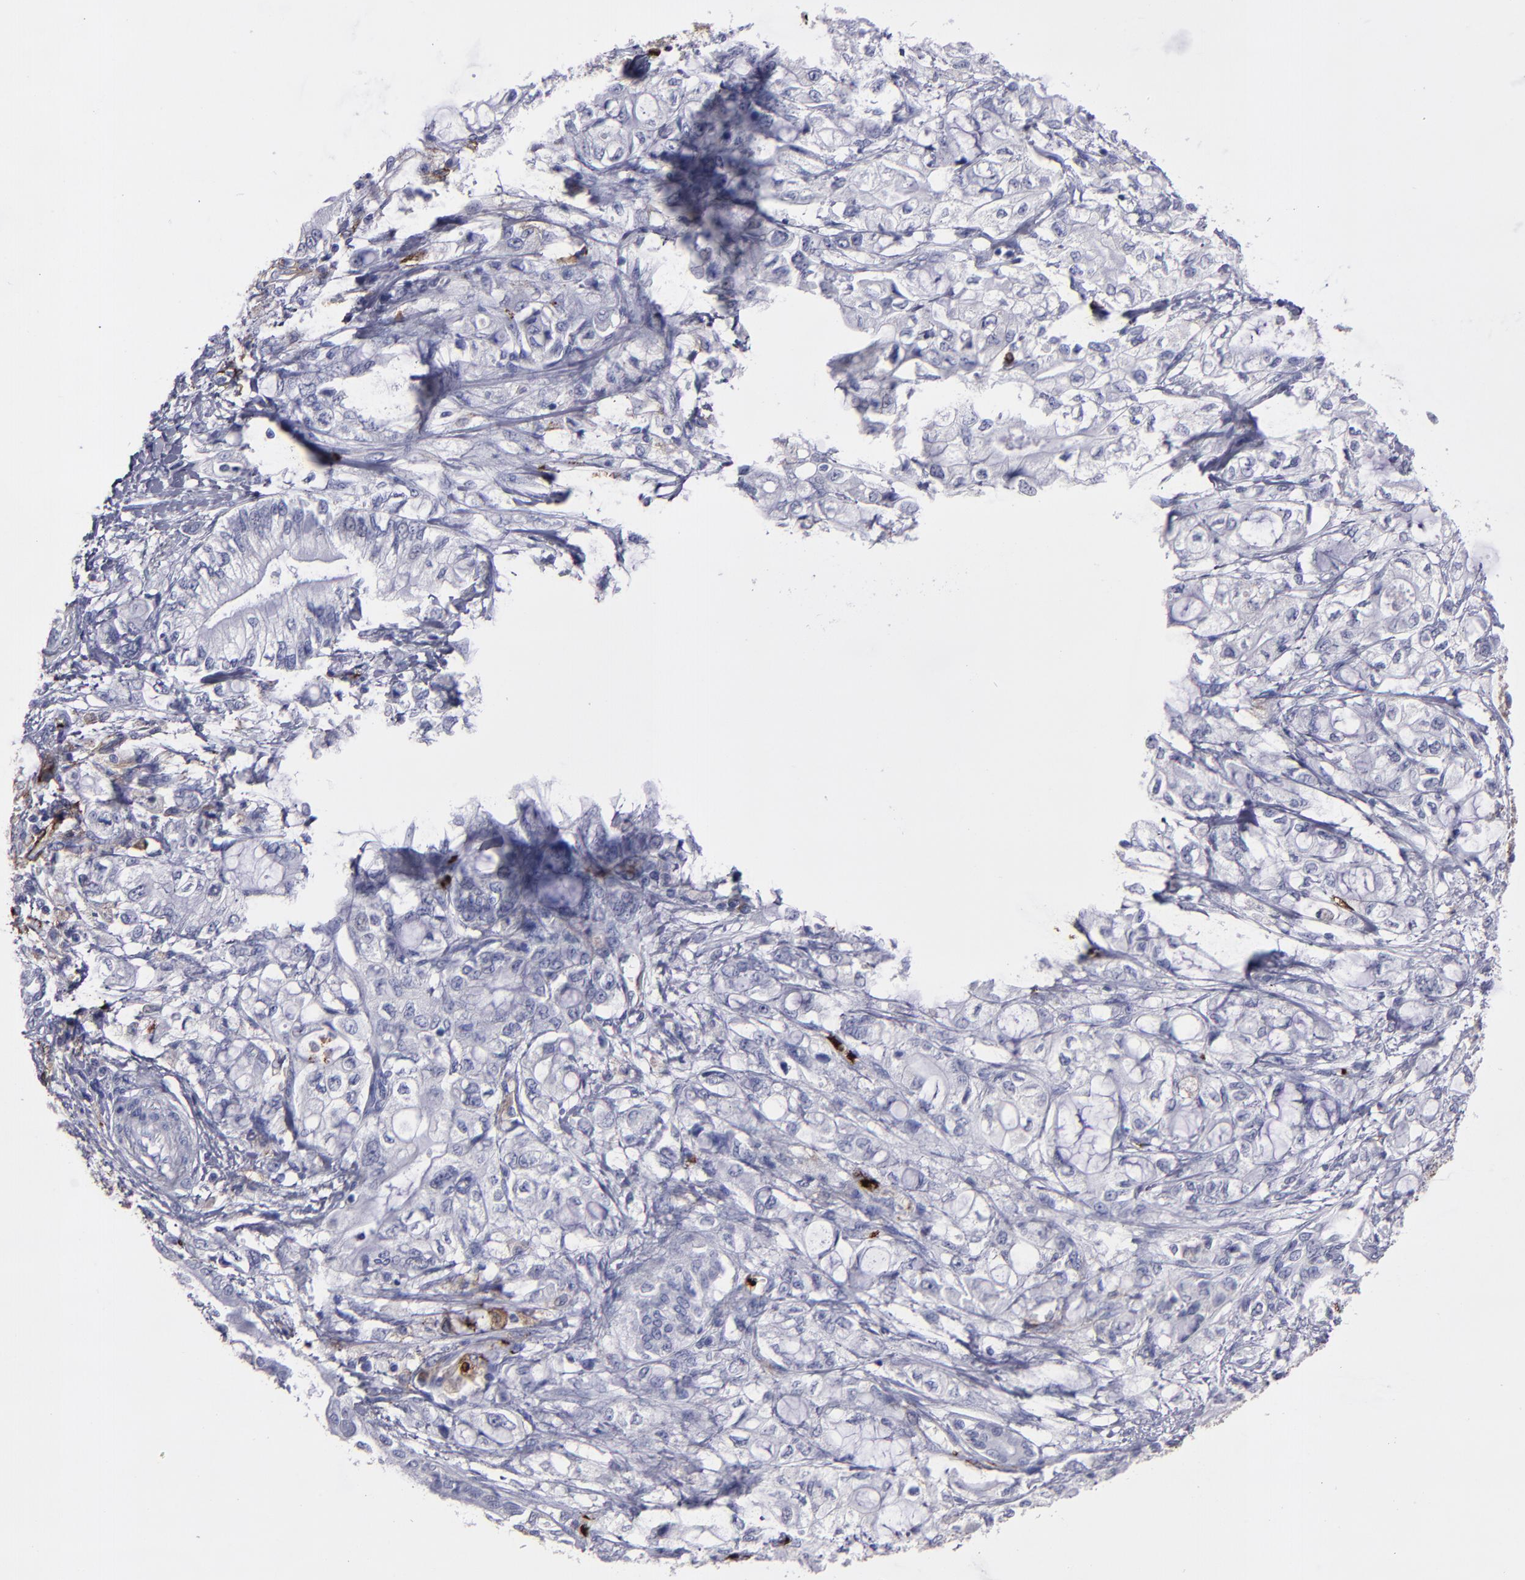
{"staining": {"intensity": "negative", "quantity": "none", "location": "none"}, "tissue": "pancreatic cancer", "cell_type": "Tumor cells", "image_type": "cancer", "snomed": [{"axis": "morphology", "description": "Adenocarcinoma, NOS"}, {"axis": "topography", "description": "Pancreas"}], "caption": "An immunohistochemistry photomicrograph of pancreatic cancer is shown. There is no staining in tumor cells of pancreatic cancer.", "gene": "CD36", "patient": {"sex": "male", "age": 79}}